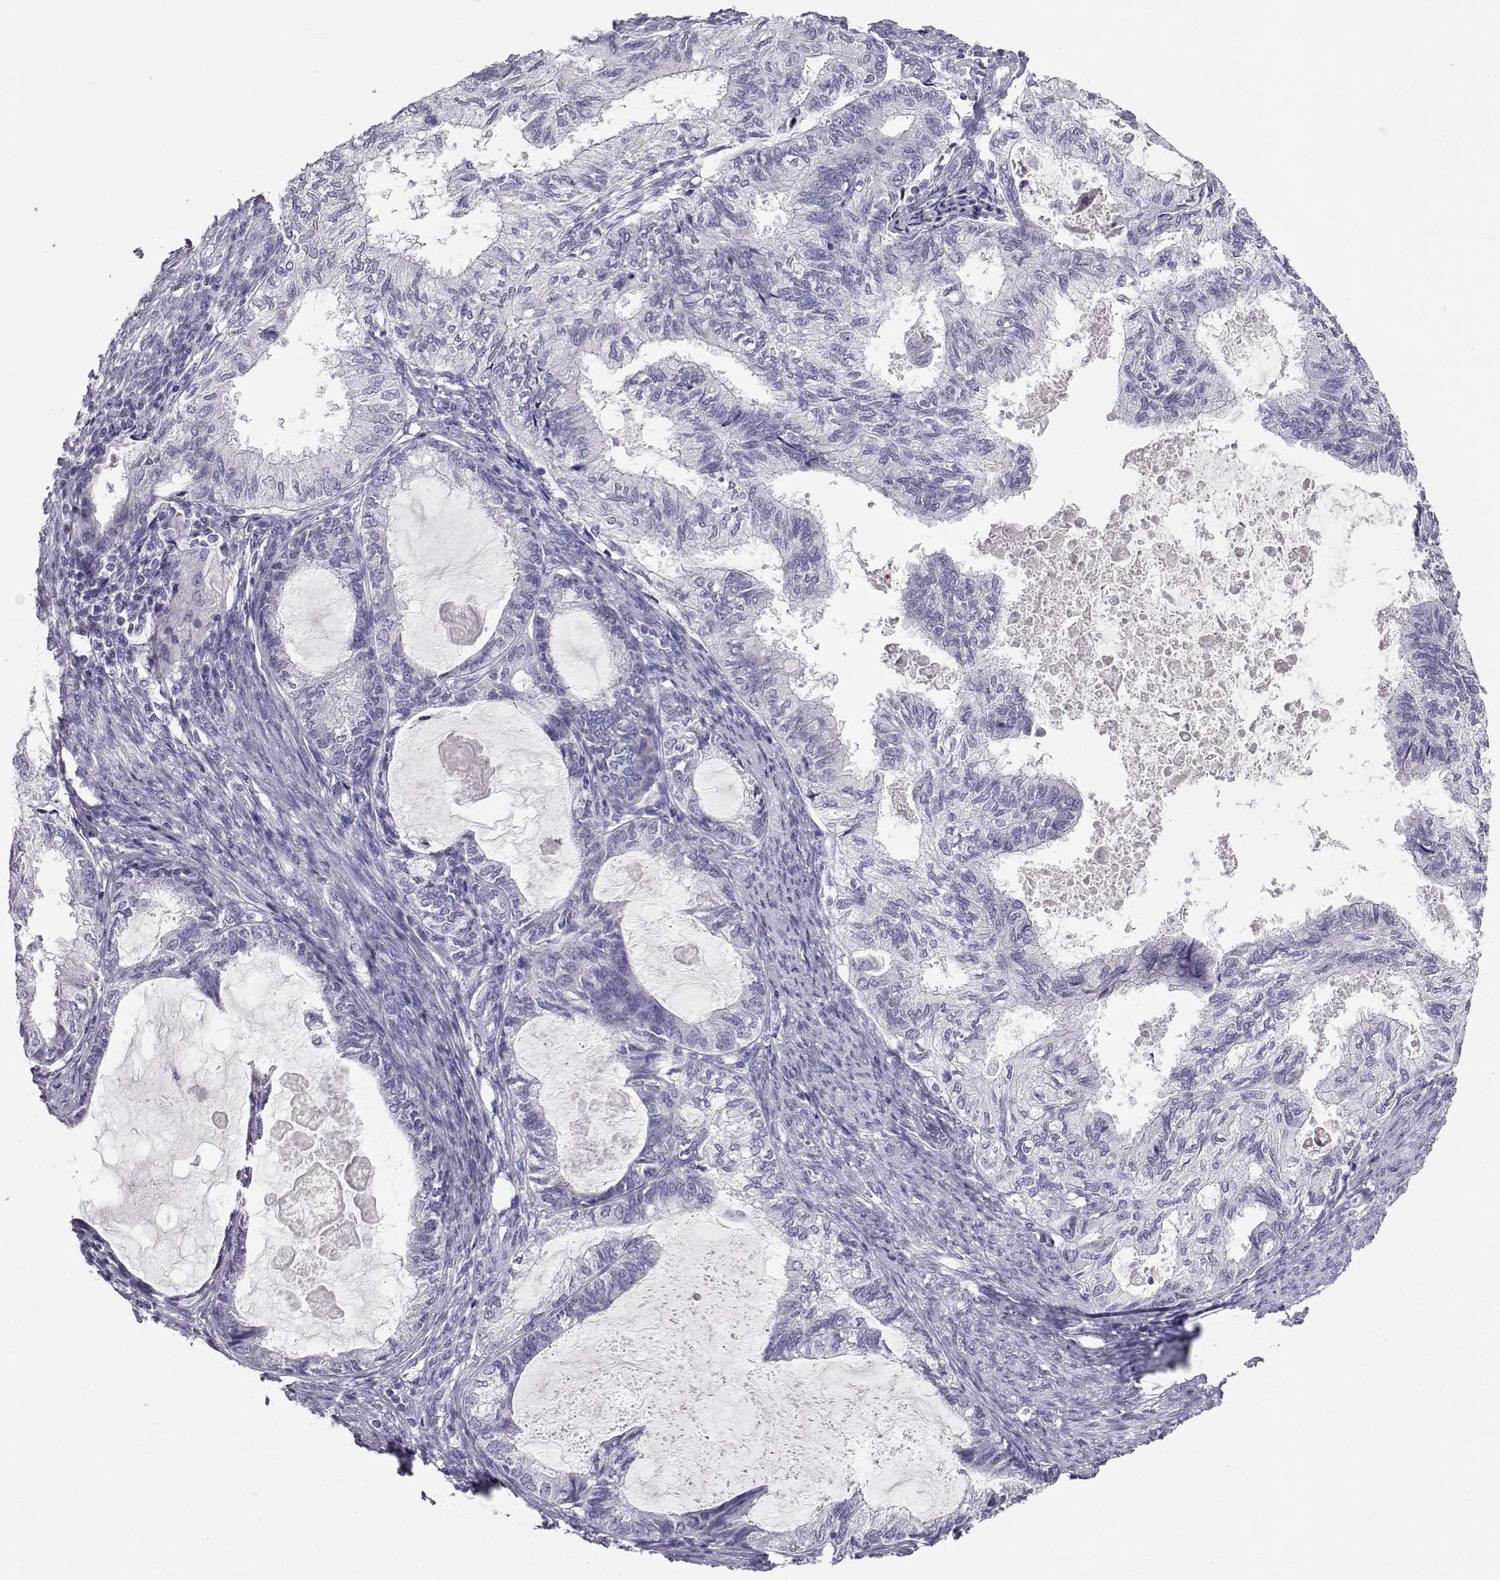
{"staining": {"intensity": "negative", "quantity": "none", "location": "none"}, "tissue": "endometrial cancer", "cell_type": "Tumor cells", "image_type": "cancer", "snomed": [{"axis": "morphology", "description": "Adenocarcinoma, NOS"}, {"axis": "topography", "description": "Endometrium"}], "caption": "High power microscopy histopathology image of an immunohistochemistry image of endometrial adenocarcinoma, revealing no significant staining in tumor cells.", "gene": "GPR26", "patient": {"sex": "female", "age": 86}}